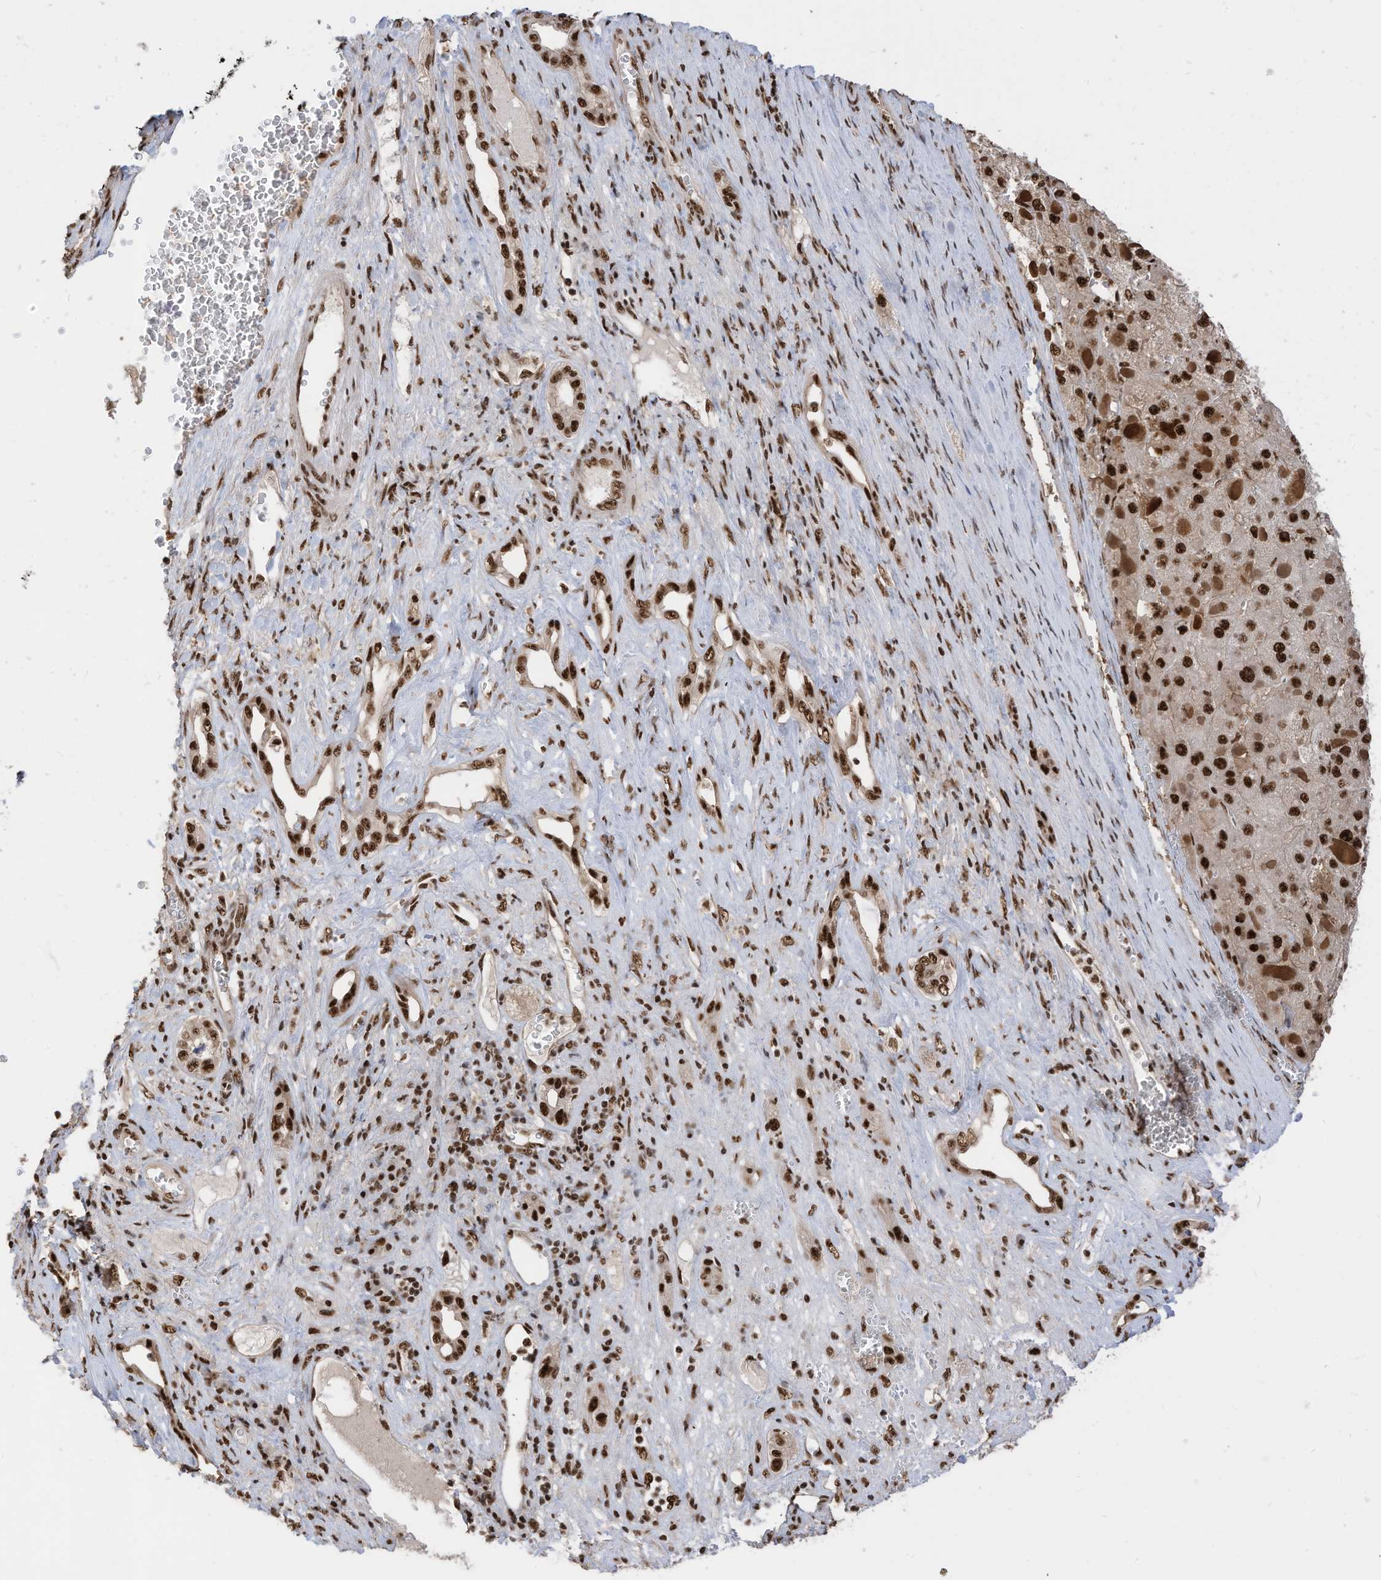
{"staining": {"intensity": "strong", "quantity": ">75%", "location": "nuclear"}, "tissue": "liver cancer", "cell_type": "Tumor cells", "image_type": "cancer", "snomed": [{"axis": "morphology", "description": "Carcinoma, Hepatocellular, NOS"}, {"axis": "topography", "description": "Liver"}], "caption": "Immunohistochemistry (DAB) staining of human liver cancer (hepatocellular carcinoma) demonstrates strong nuclear protein expression in about >75% of tumor cells.", "gene": "SF3A3", "patient": {"sex": "female", "age": 73}}